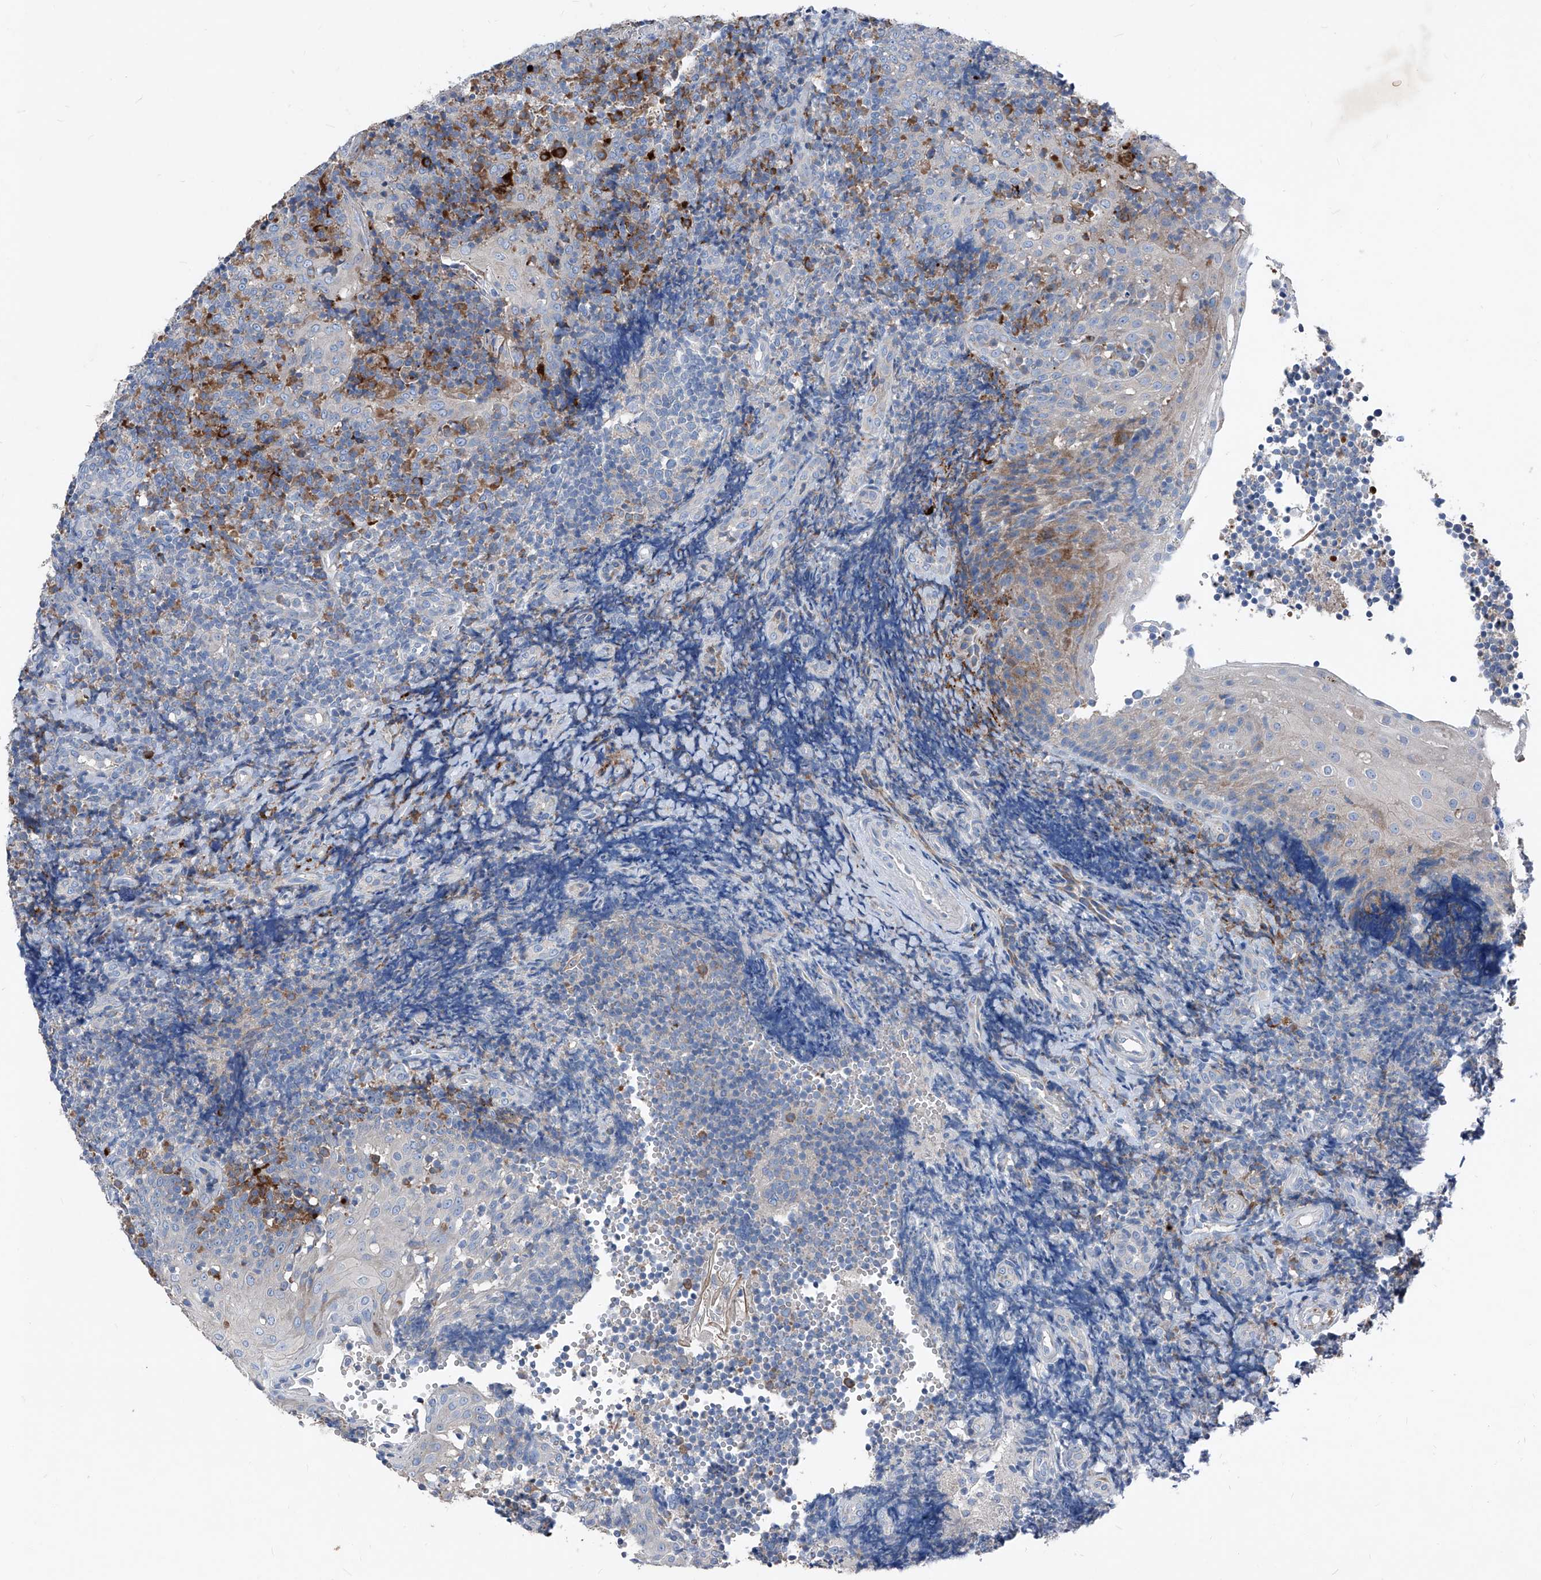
{"staining": {"intensity": "negative", "quantity": "none", "location": "none"}, "tissue": "tonsil", "cell_type": "Germinal center cells", "image_type": "normal", "snomed": [{"axis": "morphology", "description": "Normal tissue, NOS"}, {"axis": "topography", "description": "Tonsil"}], "caption": "Immunohistochemistry image of unremarkable human tonsil stained for a protein (brown), which reveals no staining in germinal center cells. (DAB (3,3'-diaminobenzidine) immunohistochemistry (IHC), high magnification).", "gene": "IFI27", "patient": {"sex": "female", "age": 40}}